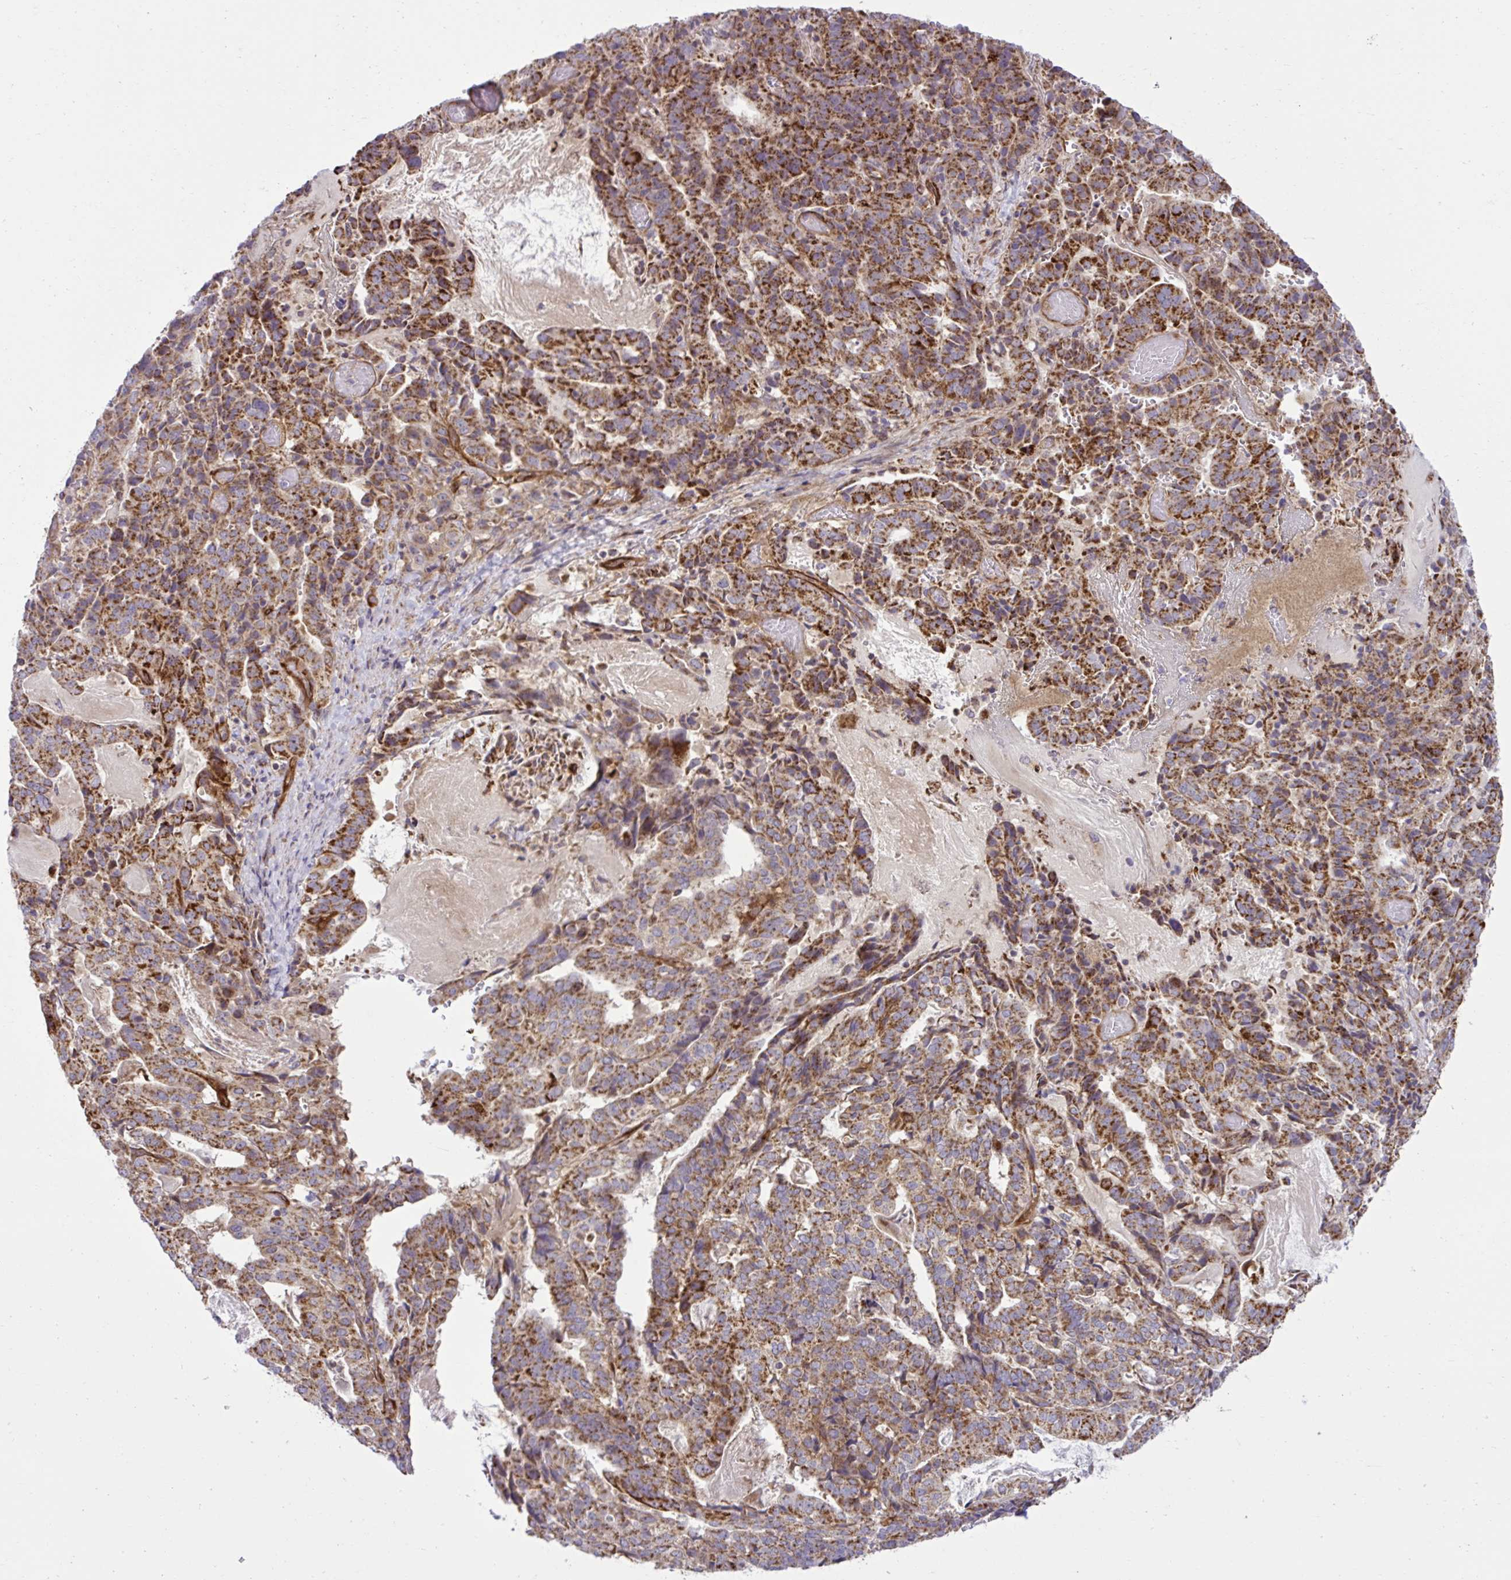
{"staining": {"intensity": "strong", "quantity": ">75%", "location": "cytoplasmic/membranous"}, "tissue": "stomach cancer", "cell_type": "Tumor cells", "image_type": "cancer", "snomed": [{"axis": "morphology", "description": "Adenocarcinoma, NOS"}, {"axis": "topography", "description": "Stomach"}], "caption": "This micrograph reveals immunohistochemistry (IHC) staining of stomach cancer, with high strong cytoplasmic/membranous staining in approximately >75% of tumor cells.", "gene": "LIMS1", "patient": {"sex": "male", "age": 48}}